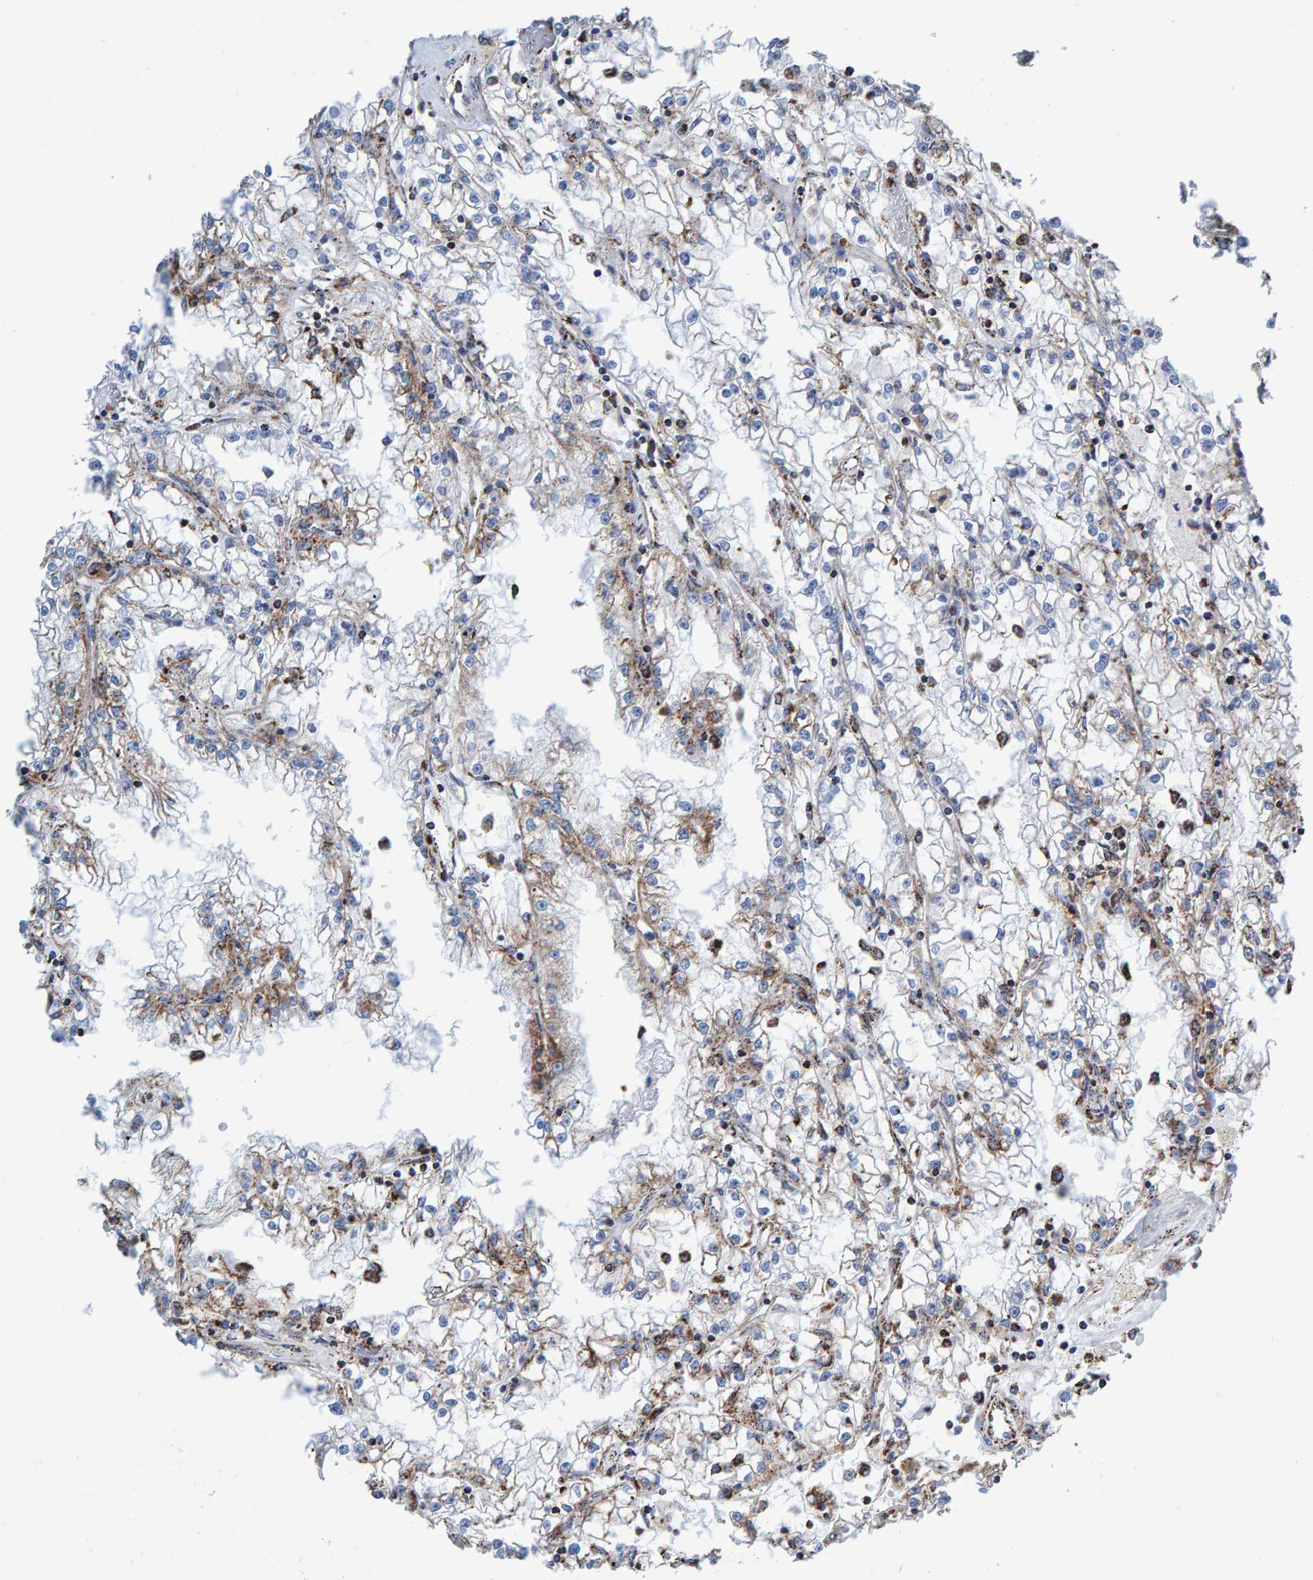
{"staining": {"intensity": "moderate", "quantity": "25%-75%", "location": "cytoplasmic/membranous"}, "tissue": "renal cancer", "cell_type": "Tumor cells", "image_type": "cancer", "snomed": [{"axis": "morphology", "description": "Adenocarcinoma, NOS"}, {"axis": "topography", "description": "Kidney"}], "caption": "Immunohistochemical staining of human adenocarcinoma (renal) reveals medium levels of moderate cytoplasmic/membranous protein positivity in about 25%-75% of tumor cells. The staining was performed using DAB (3,3'-diaminobenzidine) to visualize the protein expression in brown, while the nuclei were stained in blue with hematoxylin (Magnification: 20x).", "gene": "ENSG00000262660", "patient": {"sex": "male", "age": 56}}